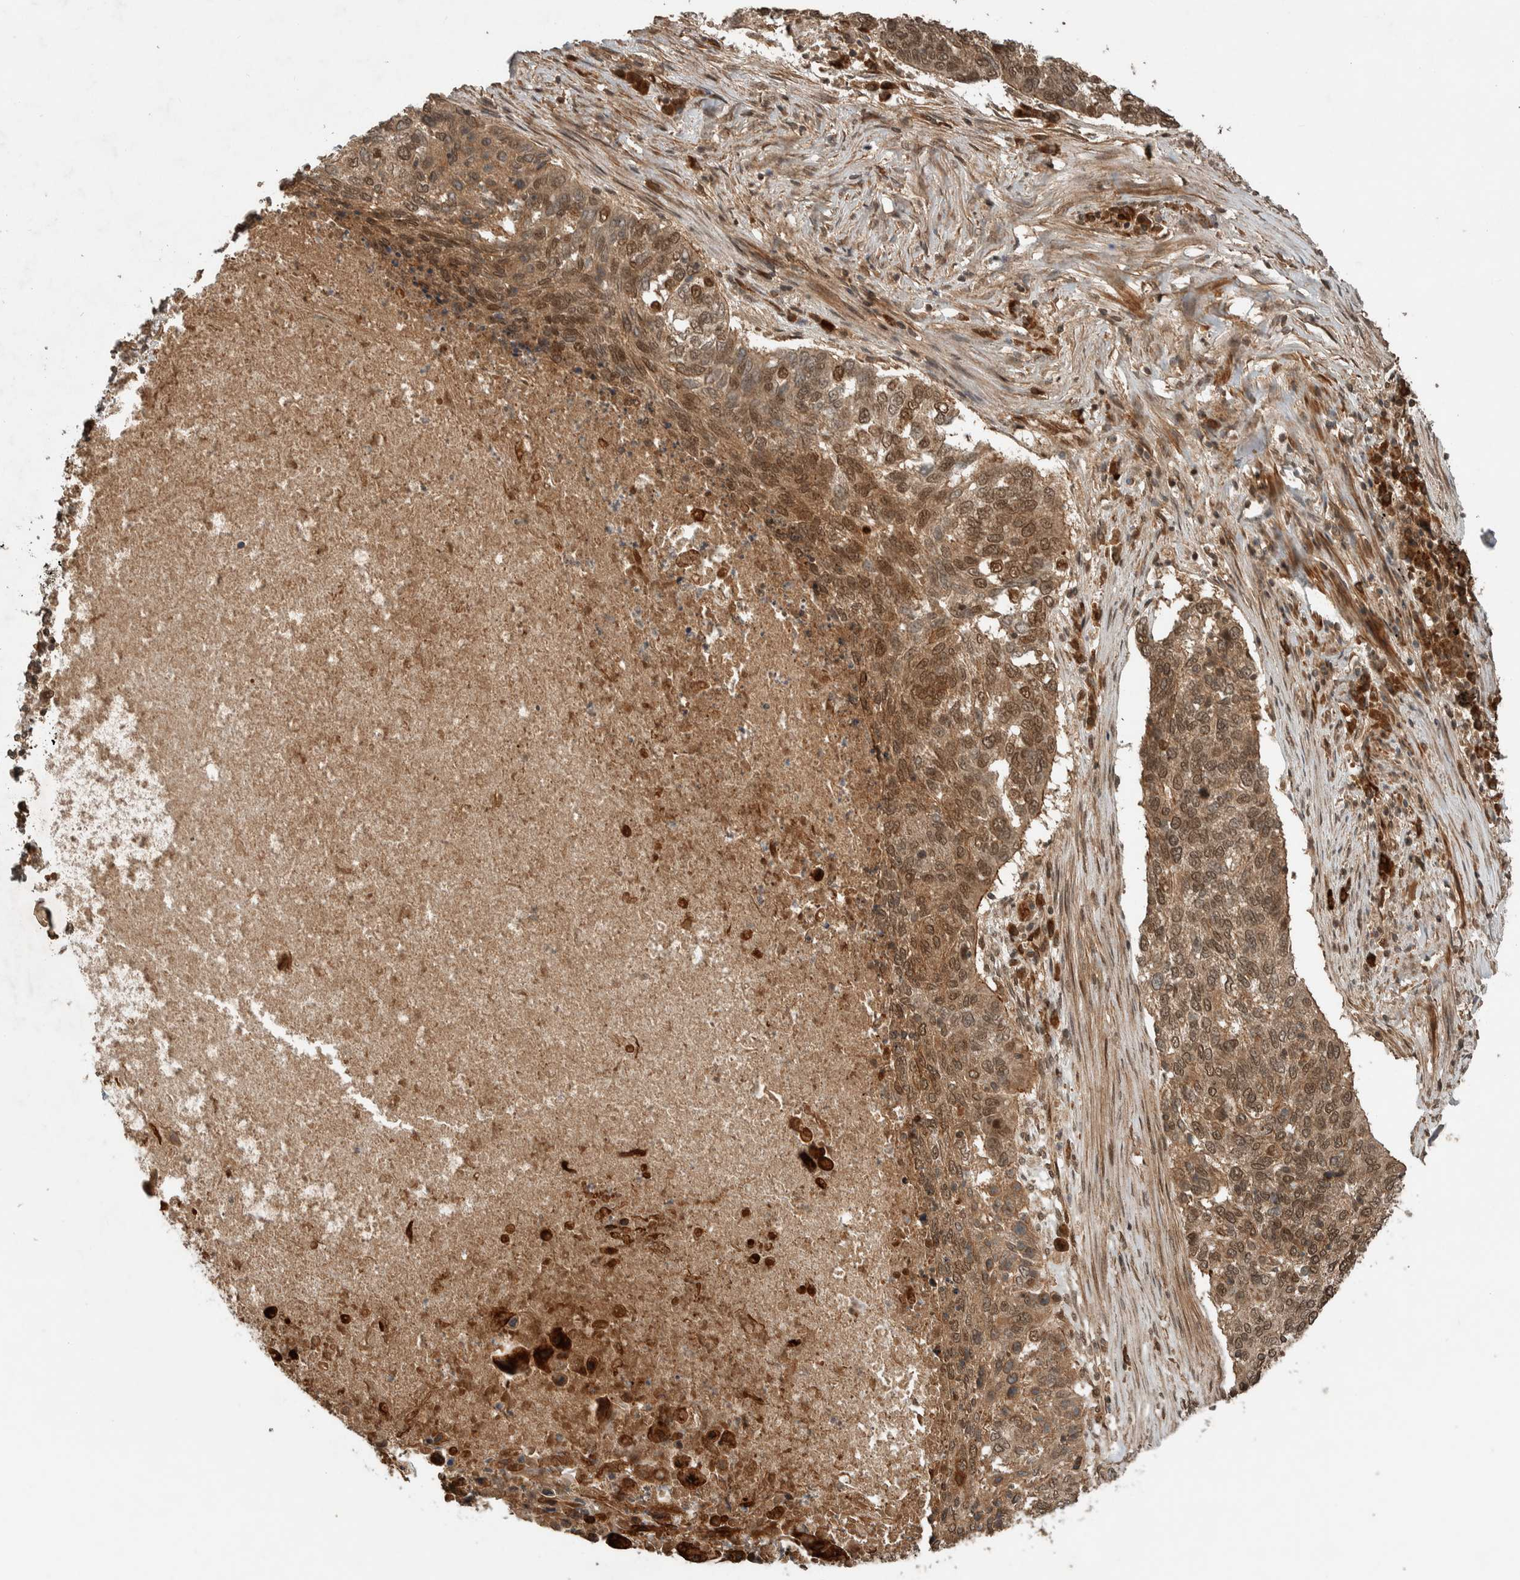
{"staining": {"intensity": "moderate", "quantity": ">75%", "location": "cytoplasmic/membranous,nuclear"}, "tissue": "lung cancer", "cell_type": "Tumor cells", "image_type": "cancer", "snomed": [{"axis": "morphology", "description": "Squamous cell carcinoma, NOS"}, {"axis": "topography", "description": "Lung"}], "caption": "Protein staining by IHC displays moderate cytoplasmic/membranous and nuclear positivity in approximately >75% of tumor cells in lung cancer.", "gene": "CNTROB", "patient": {"sex": "female", "age": 63}}